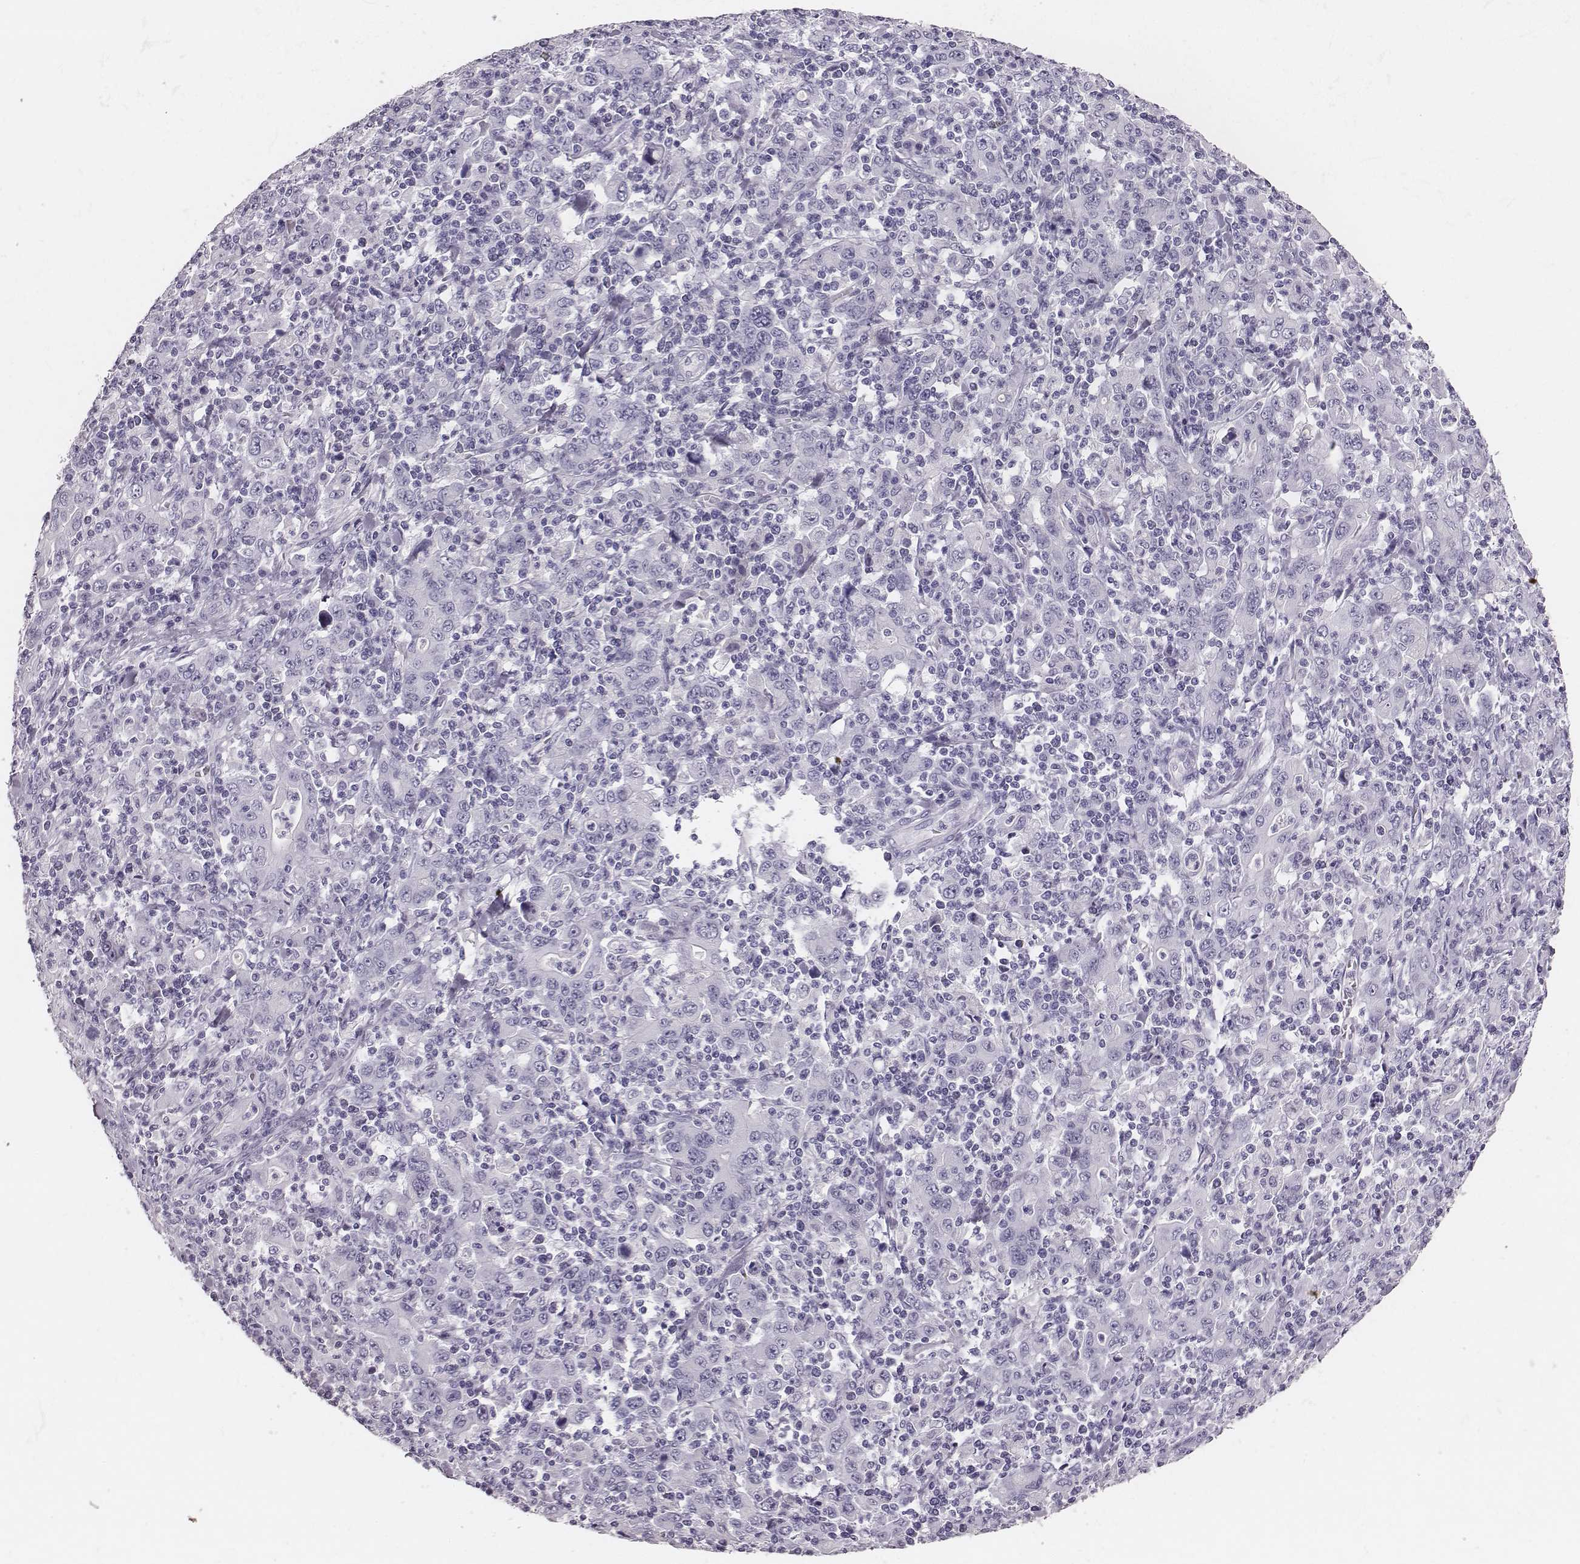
{"staining": {"intensity": "negative", "quantity": "none", "location": "none"}, "tissue": "stomach cancer", "cell_type": "Tumor cells", "image_type": "cancer", "snomed": [{"axis": "morphology", "description": "Adenocarcinoma, NOS"}, {"axis": "topography", "description": "Stomach, upper"}], "caption": "The micrograph shows no staining of tumor cells in stomach cancer.", "gene": "H1-6", "patient": {"sex": "male", "age": 69}}